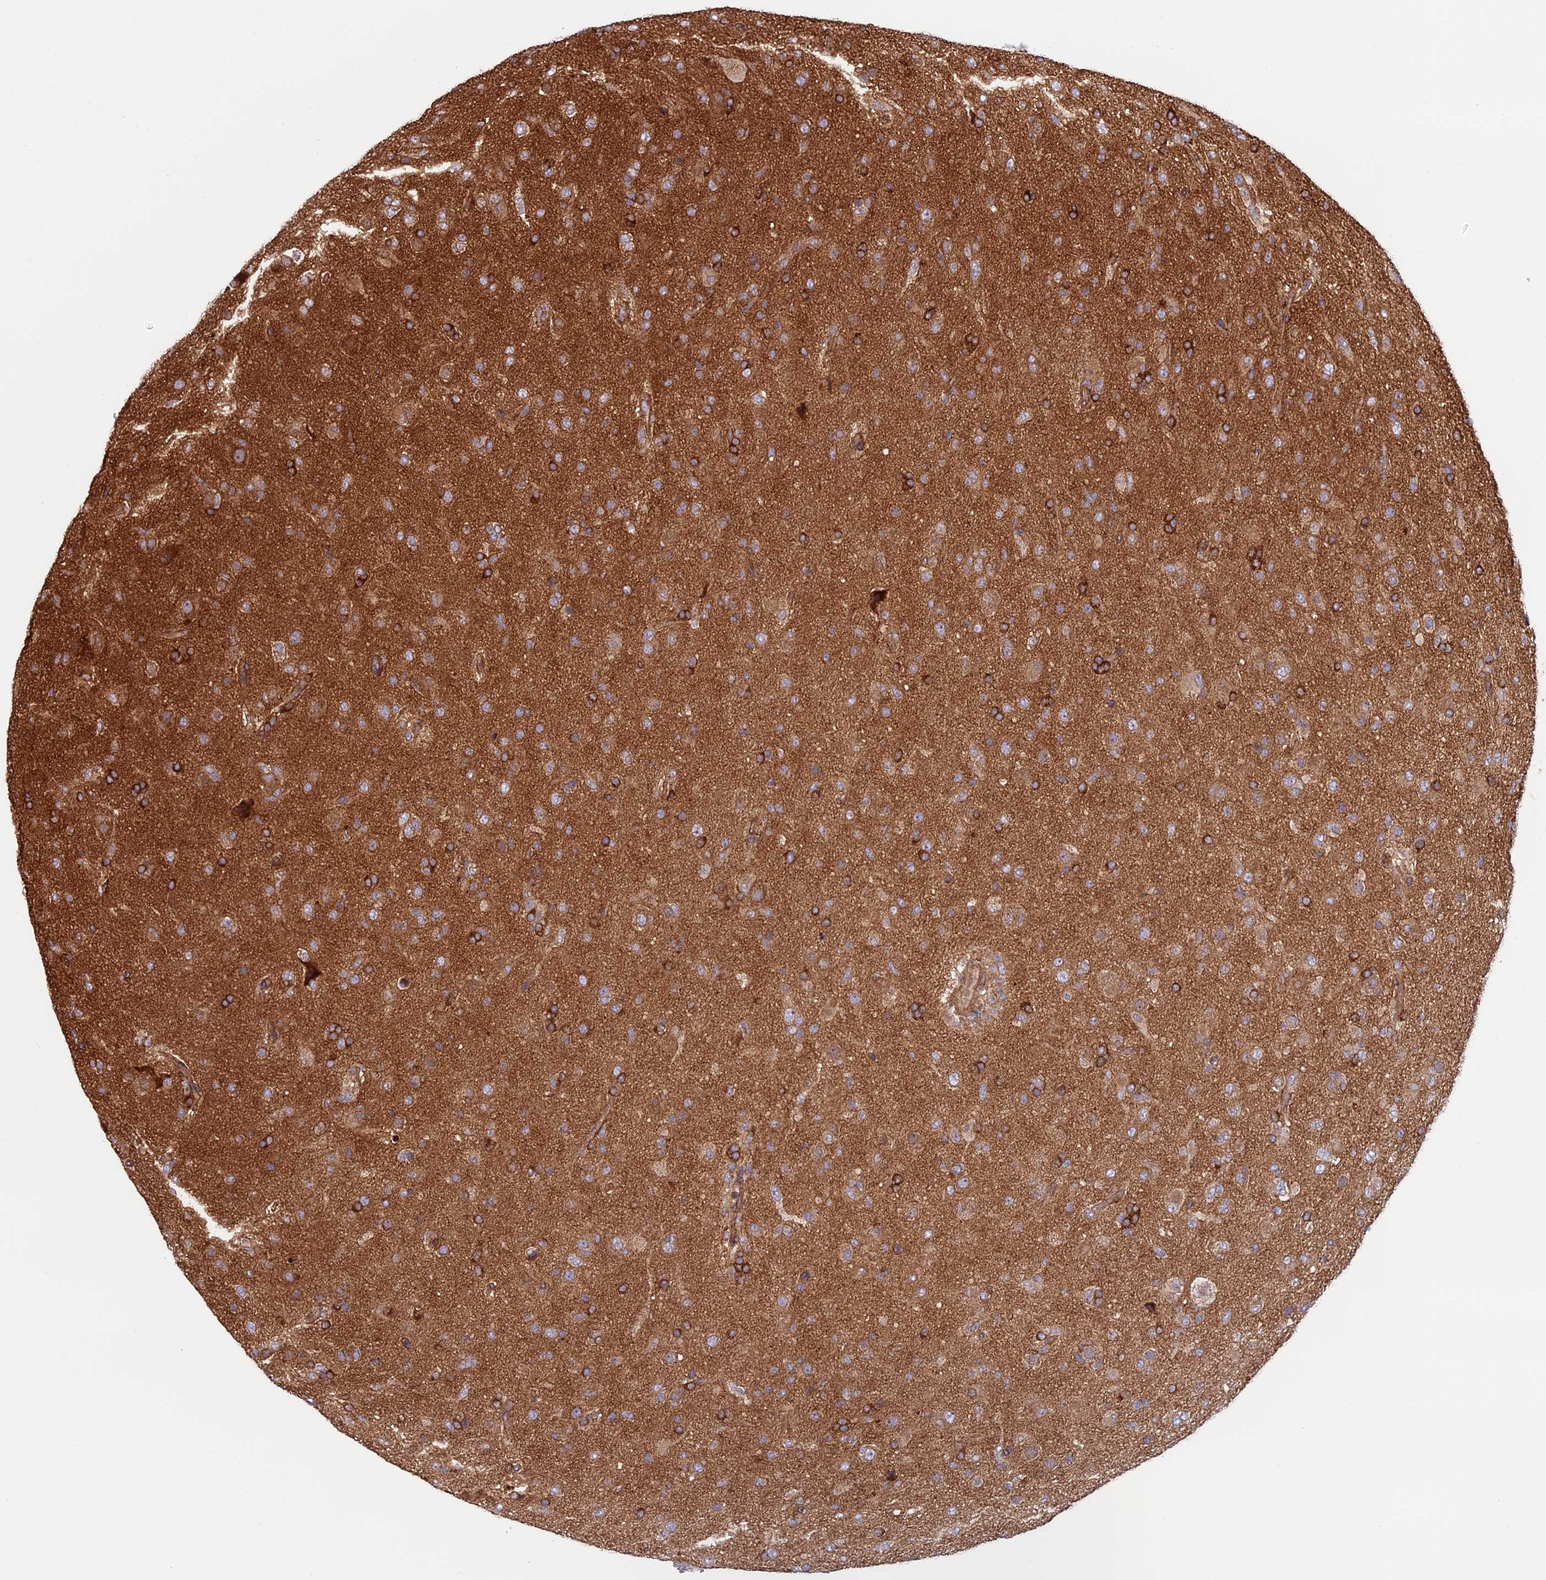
{"staining": {"intensity": "moderate", "quantity": ">75%", "location": "cytoplasmic/membranous"}, "tissue": "glioma", "cell_type": "Tumor cells", "image_type": "cancer", "snomed": [{"axis": "morphology", "description": "Glioma, malignant, Low grade"}, {"axis": "topography", "description": "Brain"}], "caption": "Protein staining of malignant low-grade glioma tissue exhibits moderate cytoplasmic/membranous staining in about >75% of tumor cells. (IHC, brightfield microscopy, high magnification).", "gene": "CCDC8", "patient": {"sex": "male", "age": 65}}